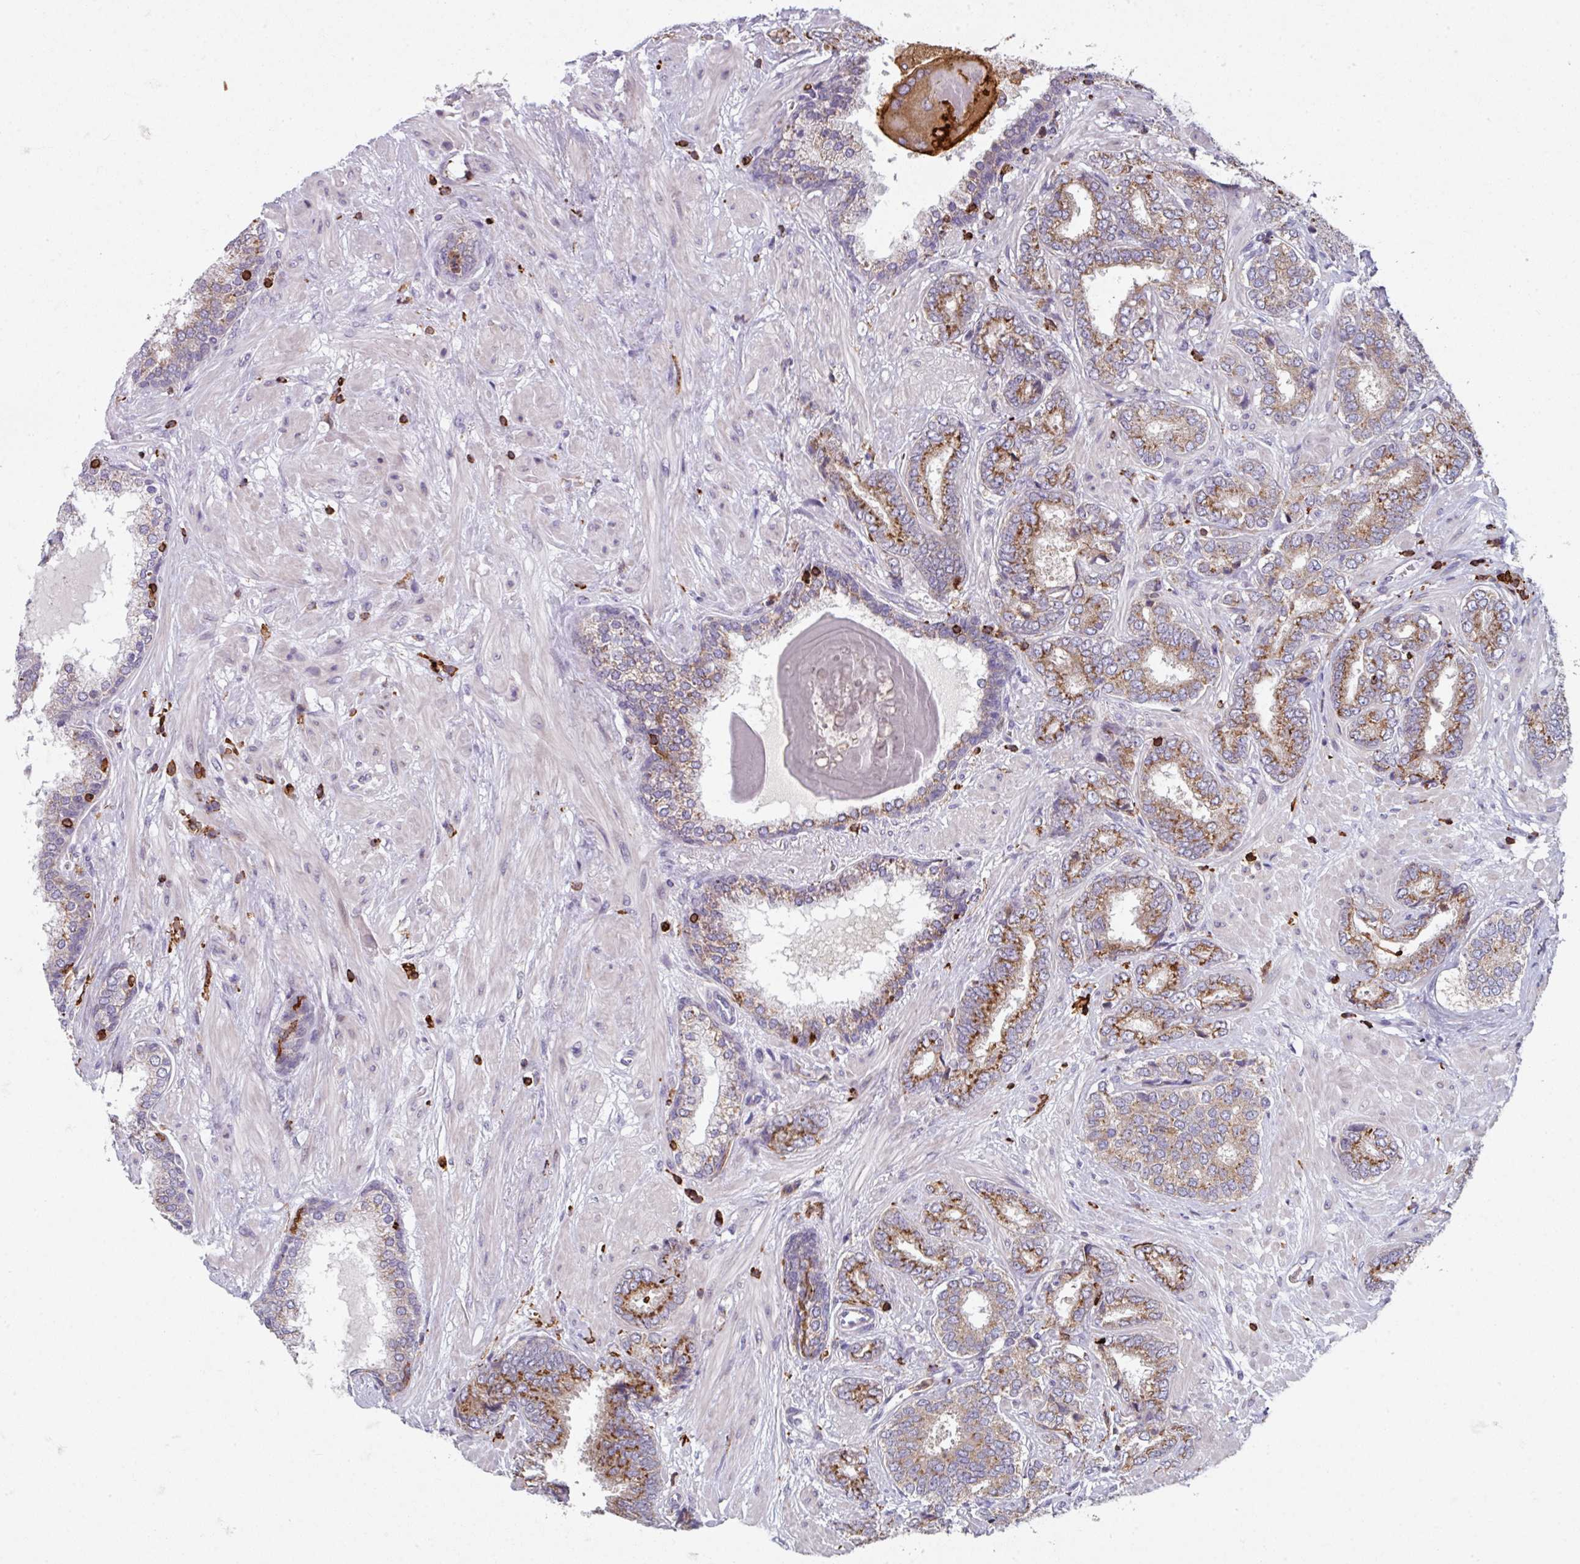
{"staining": {"intensity": "moderate", "quantity": ">75%", "location": "cytoplasmic/membranous"}, "tissue": "prostate cancer", "cell_type": "Tumor cells", "image_type": "cancer", "snomed": [{"axis": "morphology", "description": "Adenocarcinoma, High grade"}, {"axis": "topography", "description": "Prostate"}], "caption": "Human prostate cancer (adenocarcinoma (high-grade)) stained with a protein marker displays moderate staining in tumor cells.", "gene": "NEDD9", "patient": {"sex": "male", "age": 72}}